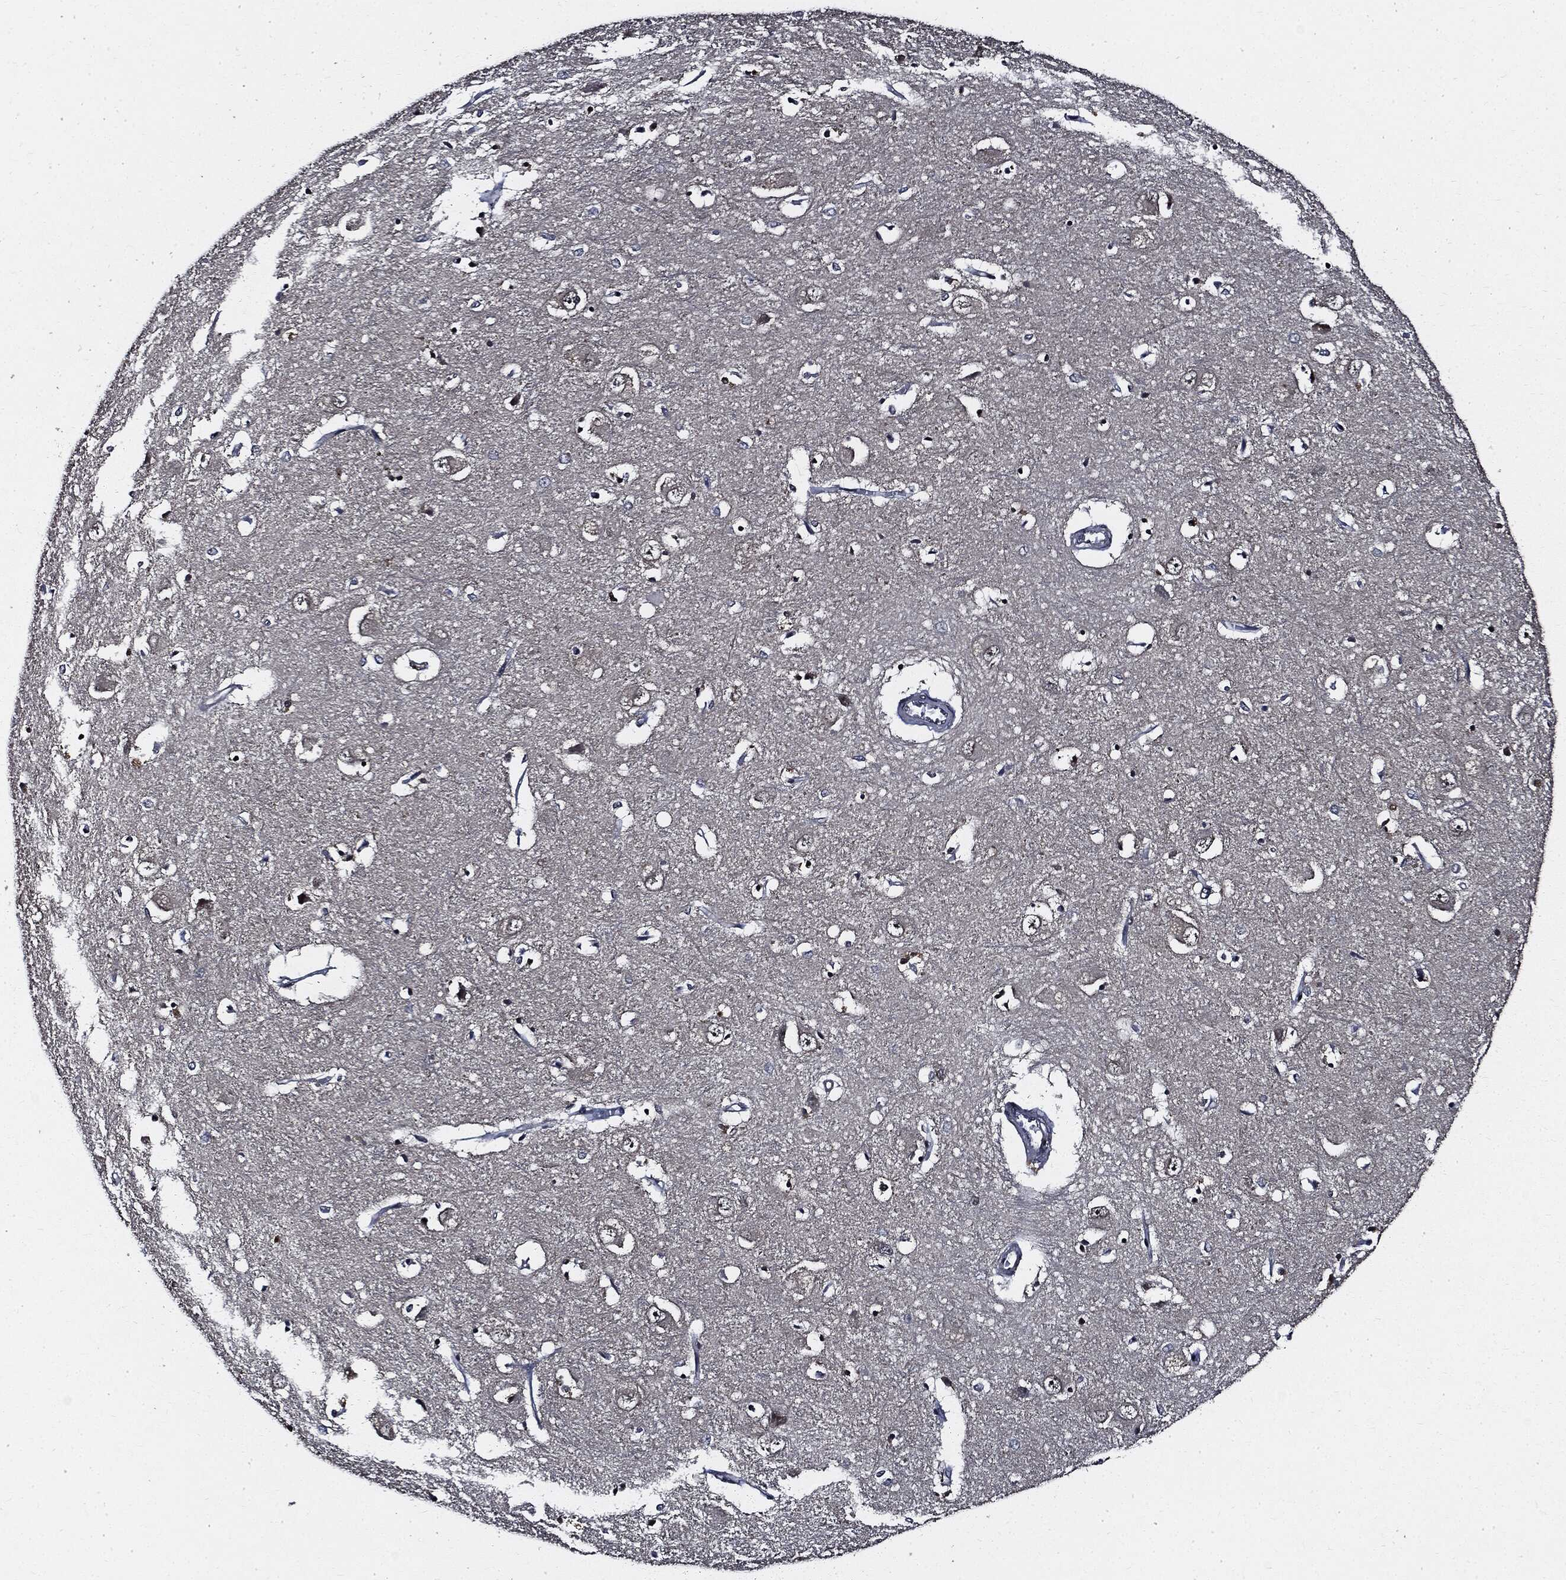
{"staining": {"intensity": "moderate", "quantity": "<25%", "location": "nuclear"}, "tissue": "caudate", "cell_type": "Glial cells", "image_type": "normal", "snomed": [{"axis": "morphology", "description": "Normal tissue, NOS"}, {"axis": "topography", "description": "Lateral ventricle wall"}], "caption": "DAB immunohistochemical staining of benign human caudate reveals moderate nuclear protein positivity in about <25% of glial cells.", "gene": "SUGT1", "patient": {"sex": "male", "age": 54}}